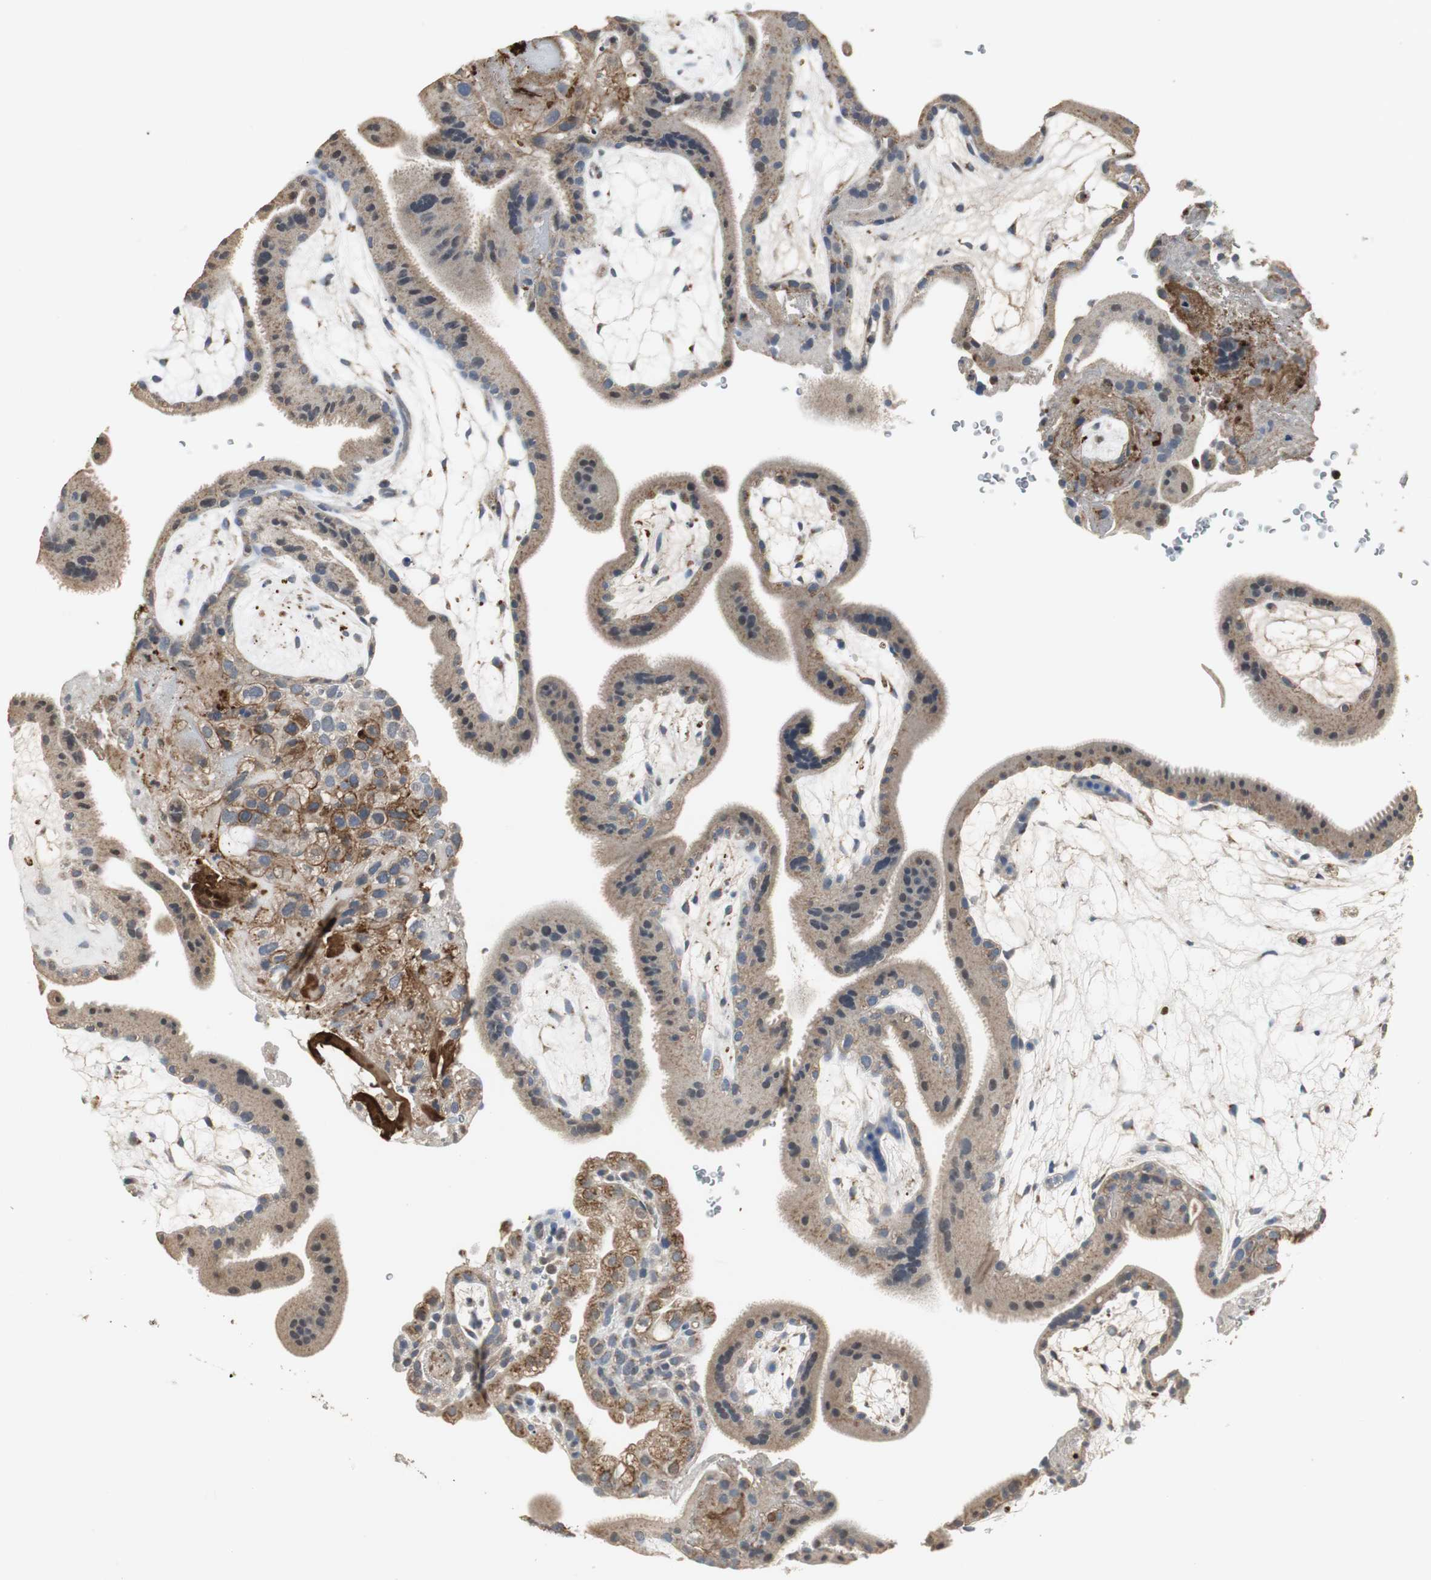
{"staining": {"intensity": "moderate", "quantity": "25%-75%", "location": "cytoplasmic/membranous"}, "tissue": "placenta", "cell_type": "Decidual cells", "image_type": "normal", "snomed": [{"axis": "morphology", "description": "Normal tissue, NOS"}, {"axis": "topography", "description": "Placenta"}], "caption": "Decidual cells exhibit medium levels of moderate cytoplasmic/membranous expression in approximately 25%-75% of cells in benign human placenta.", "gene": "JTB", "patient": {"sex": "female", "age": 19}}